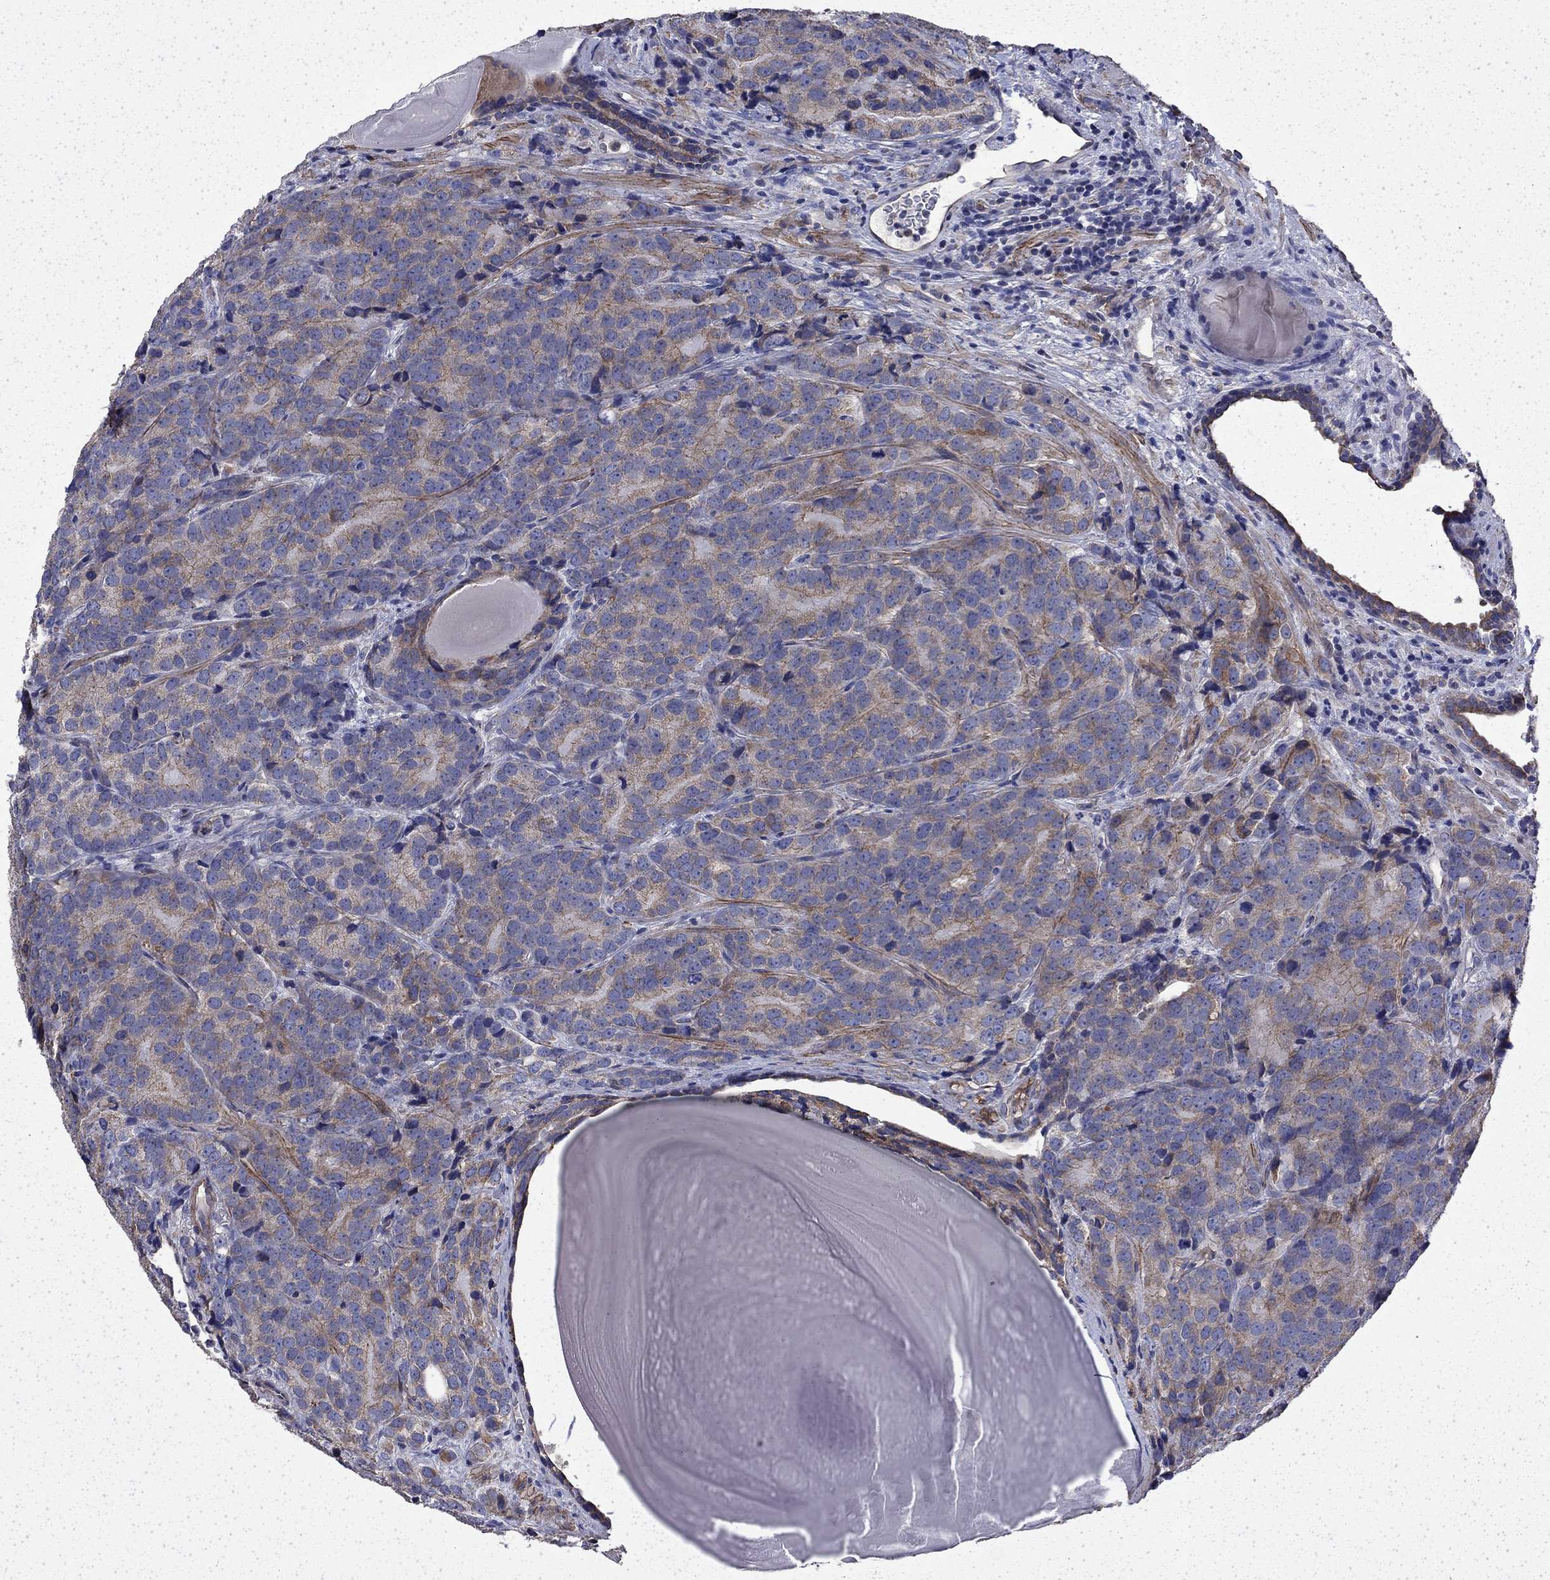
{"staining": {"intensity": "weak", "quantity": "25%-75%", "location": "cytoplasmic/membranous"}, "tissue": "prostate cancer", "cell_type": "Tumor cells", "image_type": "cancer", "snomed": [{"axis": "morphology", "description": "Adenocarcinoma, NOS"}, {"axis": "topography", "description": "Prostate"}], "caption": "Protein staining of prostate cancer (adenocarcinoma) tissue demonstrates weak cytoplasmic/membranous staining in about 25%-75% of tumor cells. (Brightfield microscopy of DAB IHC at high magnification).", "gene": "DTNA", "patient": {"sex": "male", "age": 71}}